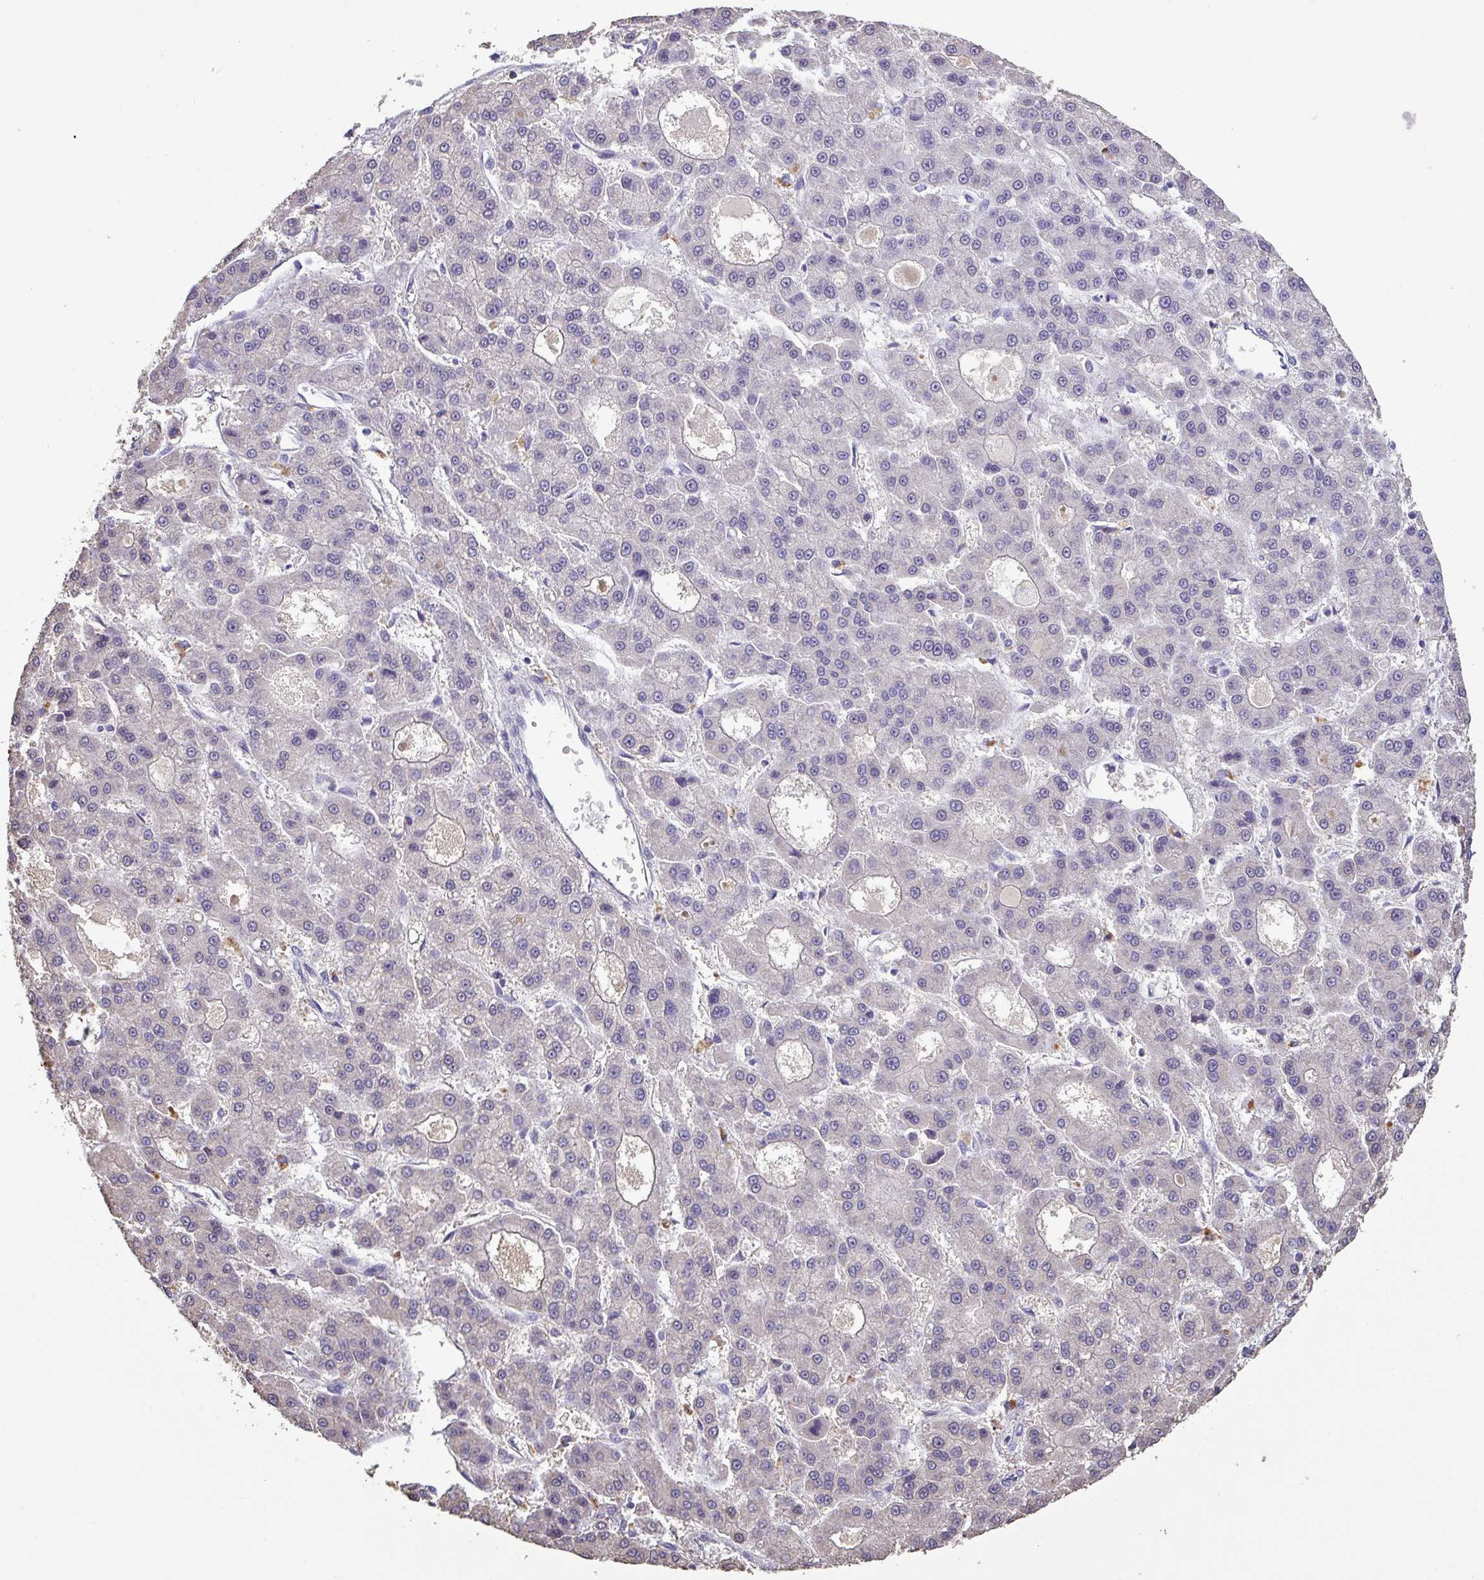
{"staining": {"intensity": "negative", "quantity": "none", "location": "none"}, "tissue": "liver cancer", "cell_type": "Tumor cells", "image_type": "cancer", "snomed": [{"axis": "morphology", "description": "Carcinoma, Hepatocellular, NOS"}, {"axis": "topography", "description": "Liver"}], "caption": "This is an immunohistochemistry (IHC) histopathology image of liver cancer. There is no positivity in tumor cells.", "gene": "ISLR", "patient": {"sex": "male", "age": 70}}